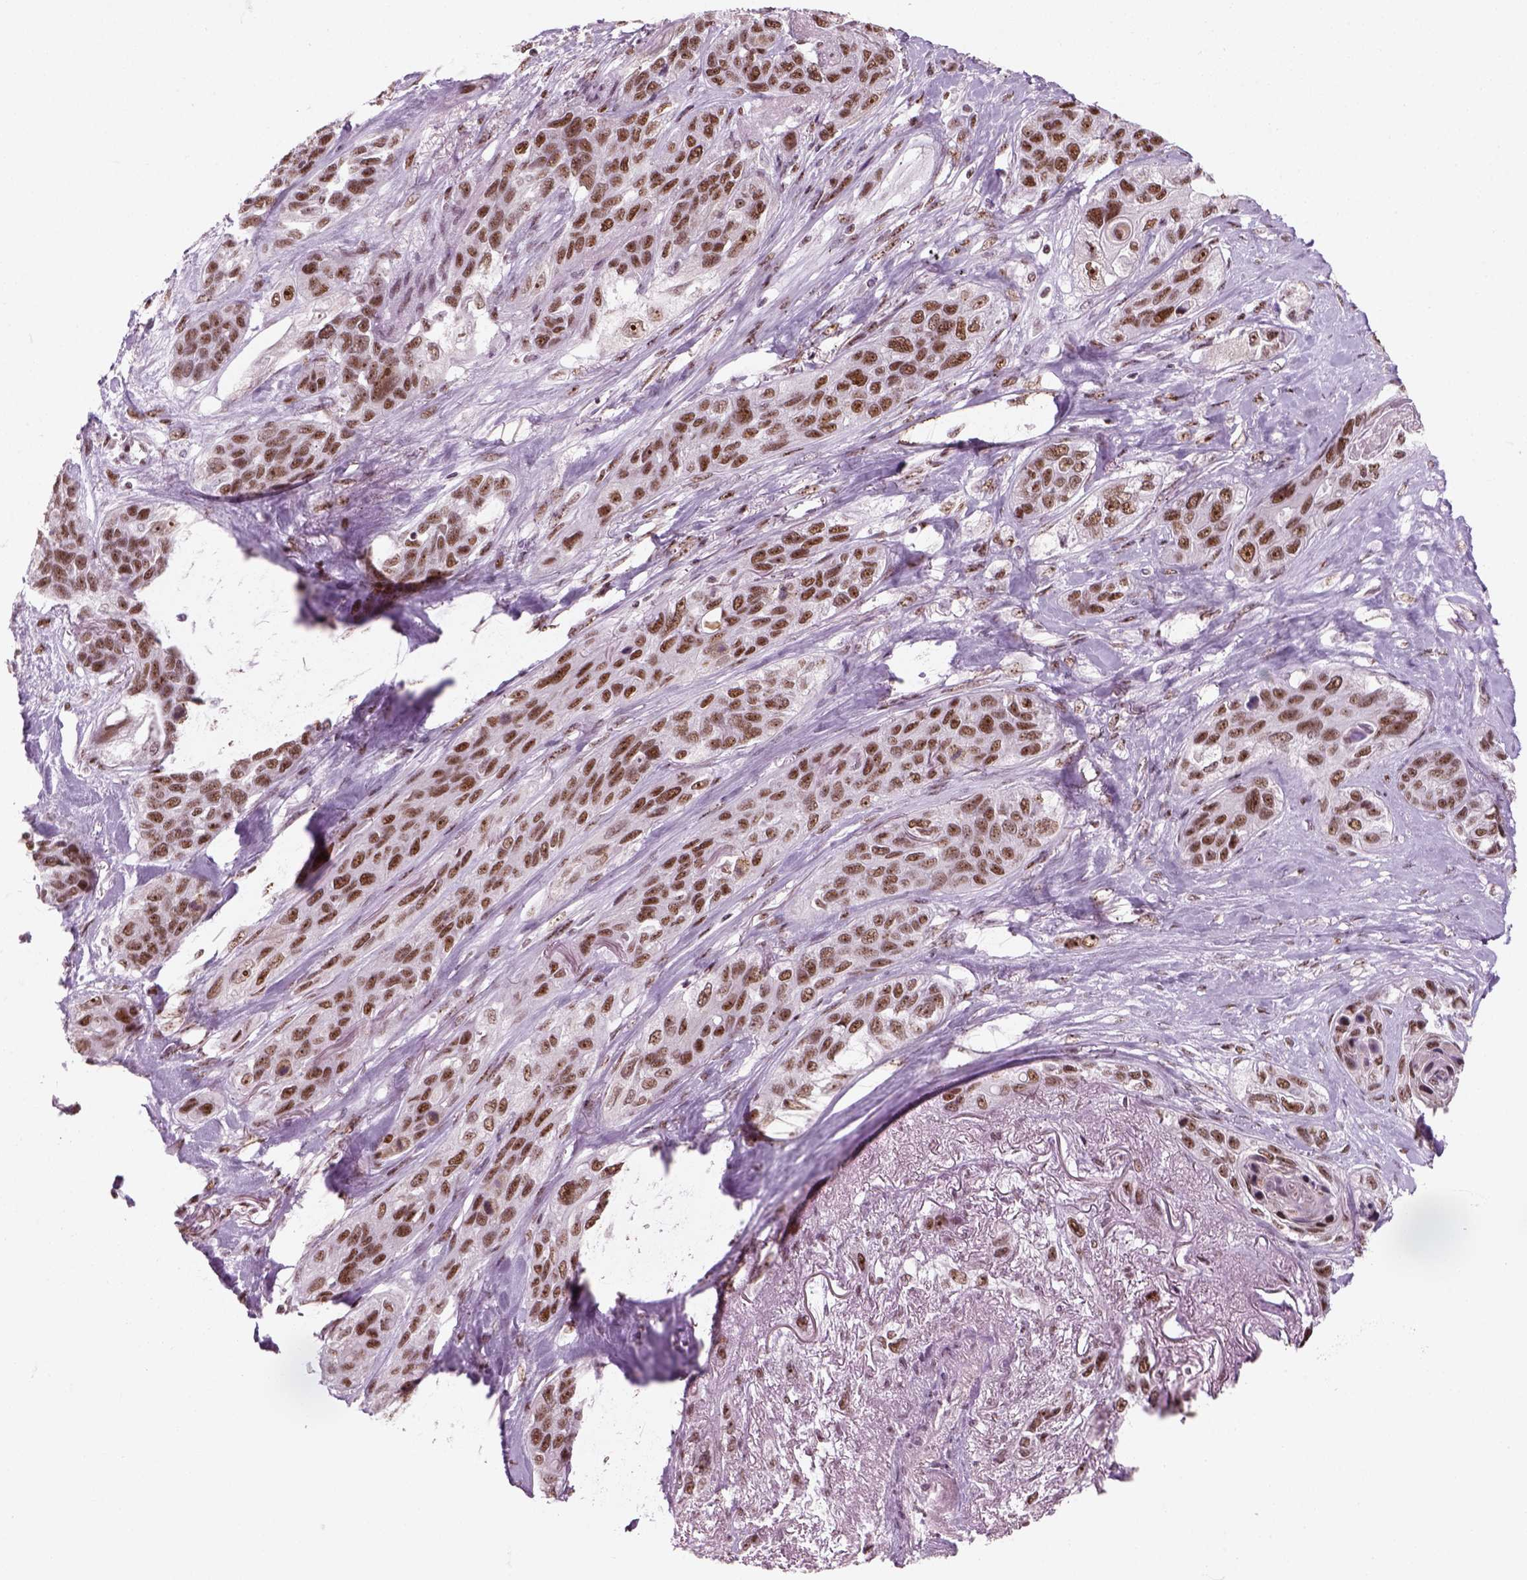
{"staining": {"intensity": "moderate", "quantity": ">75%", "location": "nuclear"}, "tissue": "lung cancer", "cell_type": "Tumor cells", "image_type": "cancer", "snomed": [{"axis": "morphology", "description": "Squamous cell carcinoma, NOS"}, {"axis": "topography", "description": "Lung"}], "caption": "Immunohistochemical staining of lung cancer reveals medium levels of moderate nuclear expression in approximately >75% of tumor cells.", "gene": "GTF2F1", "patient": {"sex": "female", "age": 70}}